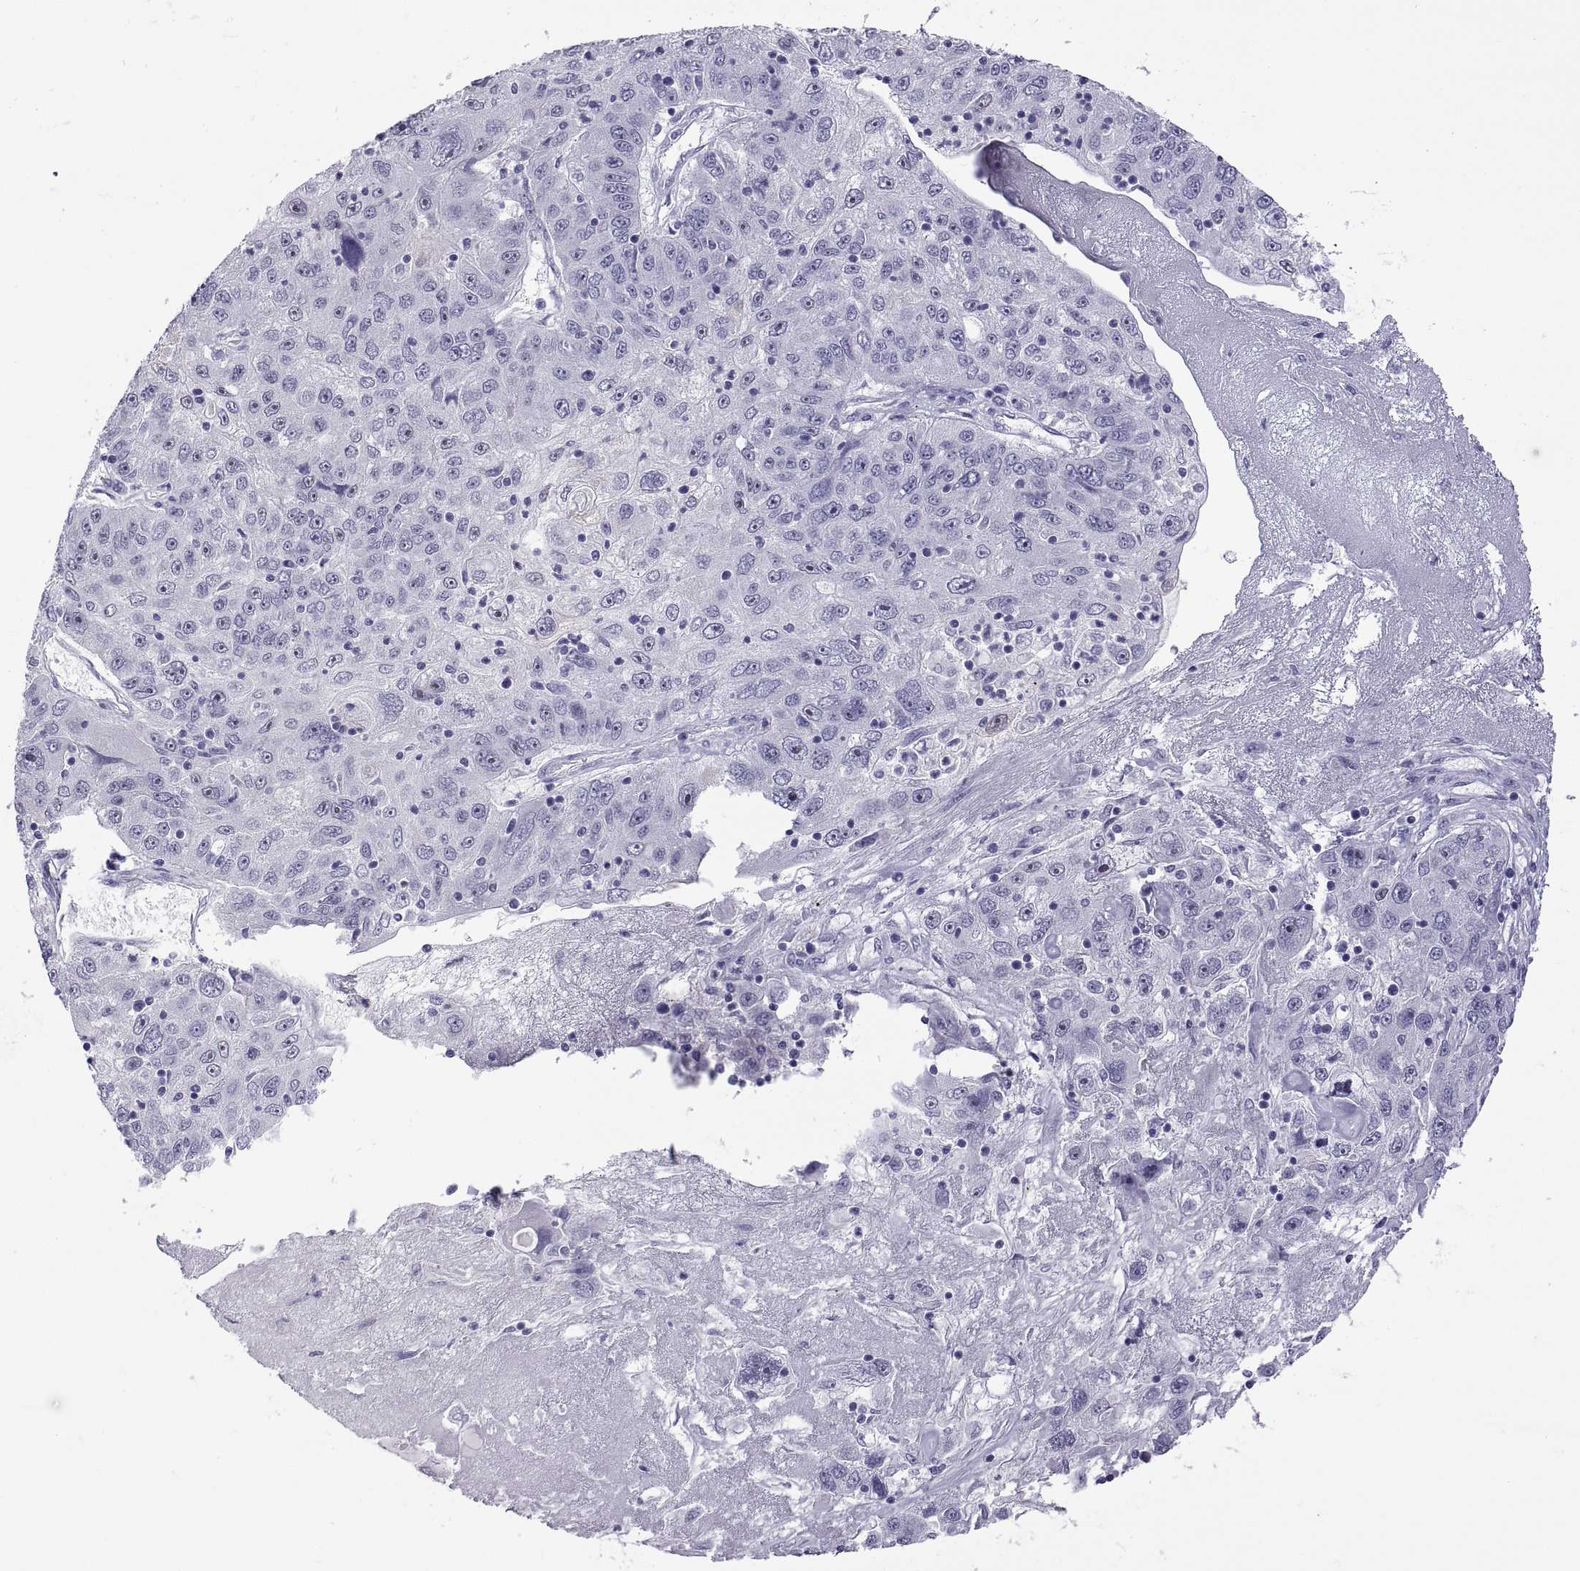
{"staining": {"intensity": "negative", "quantity": "none", "location": "none"}, "tissue": "stomach cancer", "cell_type": "Tumor cells", "image_type": "cancer", "snomed": [{"axis": "morphology", "description": "Adenocarcinoma, NOS"}, {"axis": "topography", "description": "Stomach"}], "caption": "Tumor cells are negative for protein expression in human stomach cancer (adenocarcinoma). The staining is performed using DAB (3,3'-diaminobenzidine) brown chromogen with nuclei counter-stained in using hematoxylin.", "gene": "VSX2", "patient": {"sex": "male", "age": 56}}